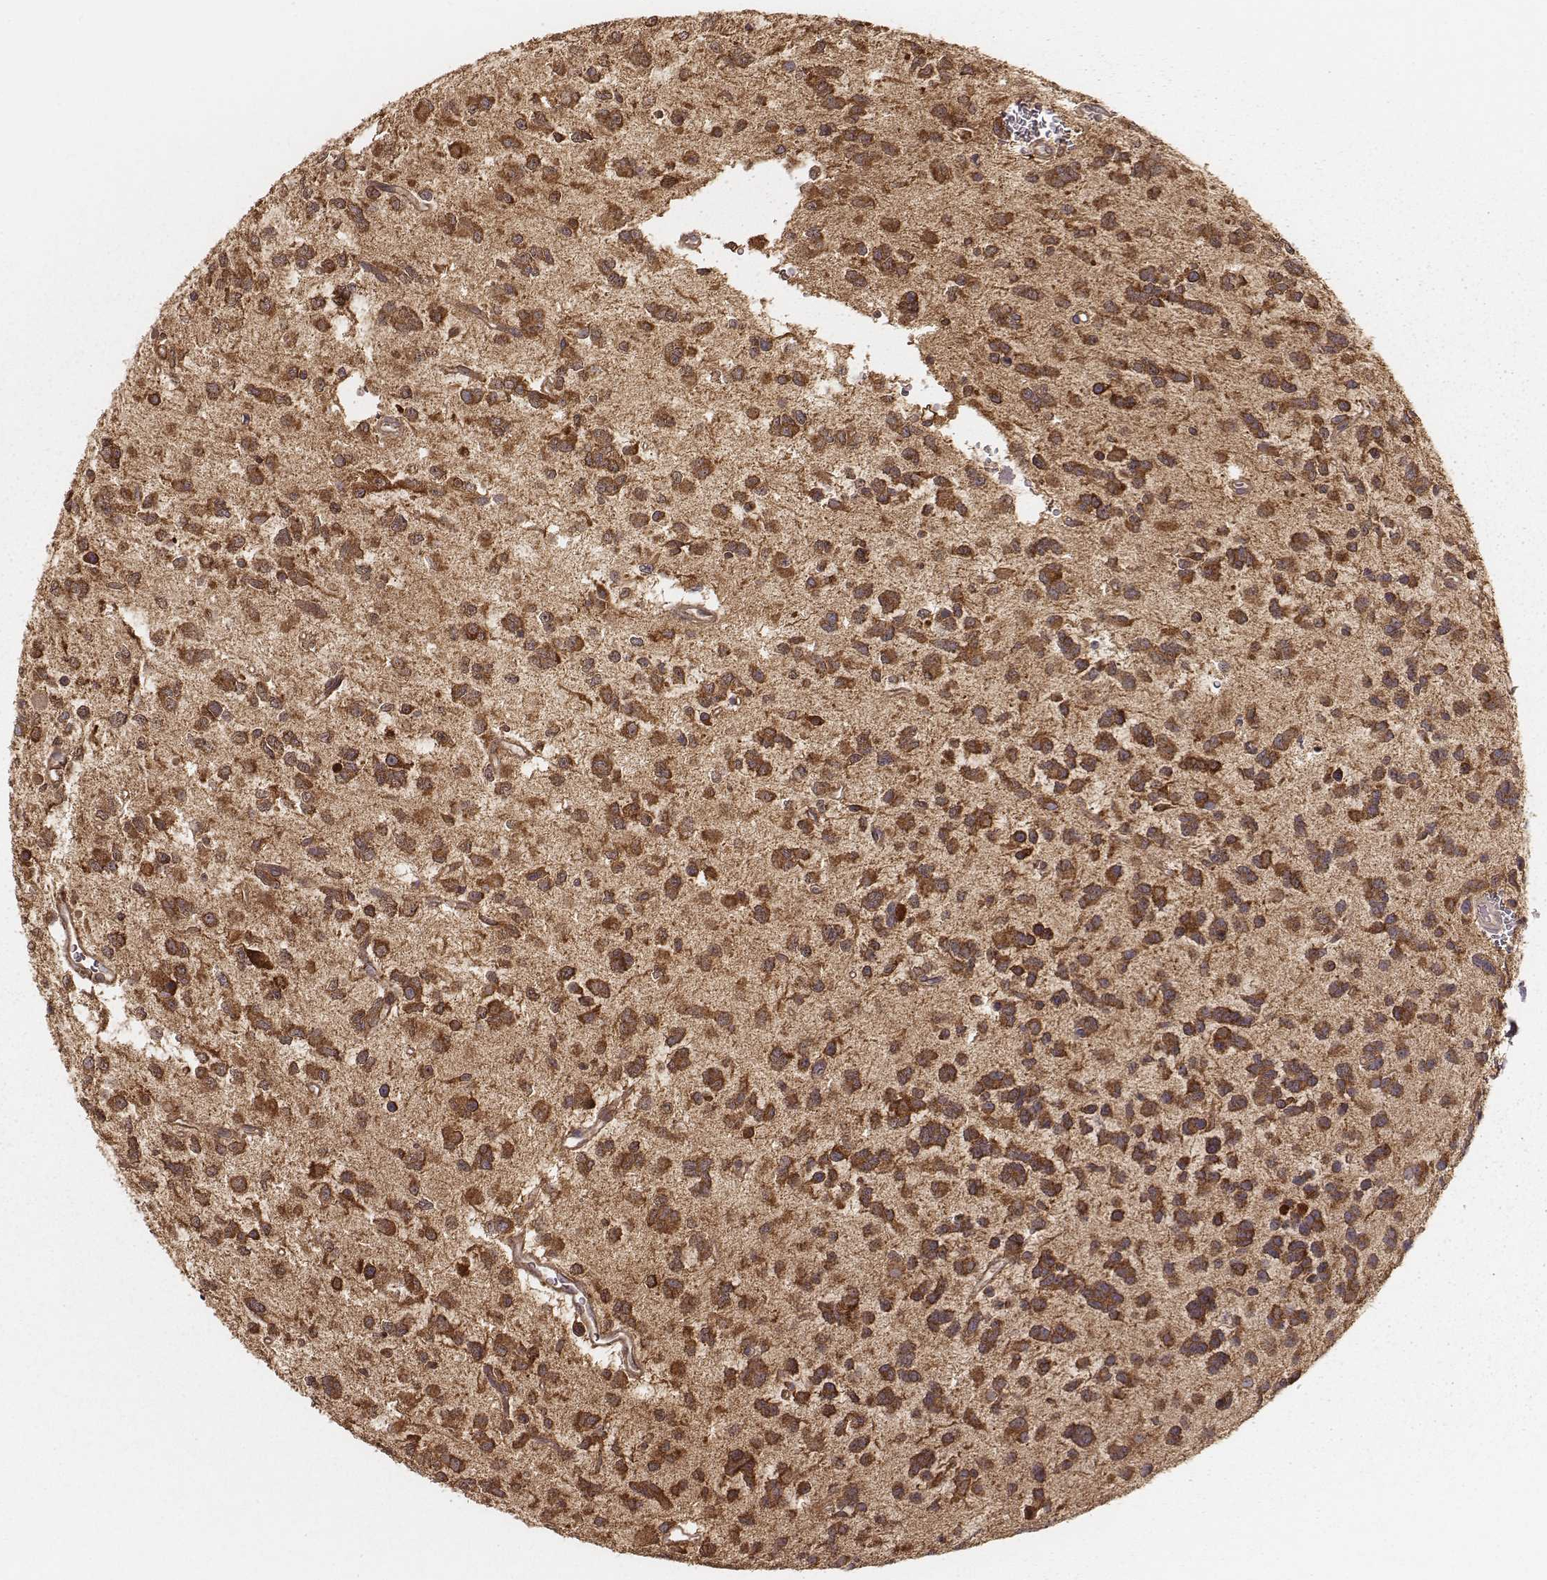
{"staining": {"intensity": "strong", "quantity": ">75%", "location": "cytoplasmic/membranous"}, "tissue": "glioma", "cell_type": "Tumor cells", "image_type": "cancer", "snomed": [{"axis": "morphology", "description": "Glioma, malignant, Low grade"}, {"axis": "topography", "description": "Brain"}], "caption": "A histopathology image of glioma stained for a protein shows strong cytoplasmic/membranous brown staining in tumor cells.", "gene": "CARS1", "patient": {"sex": "female", "age": 45}}